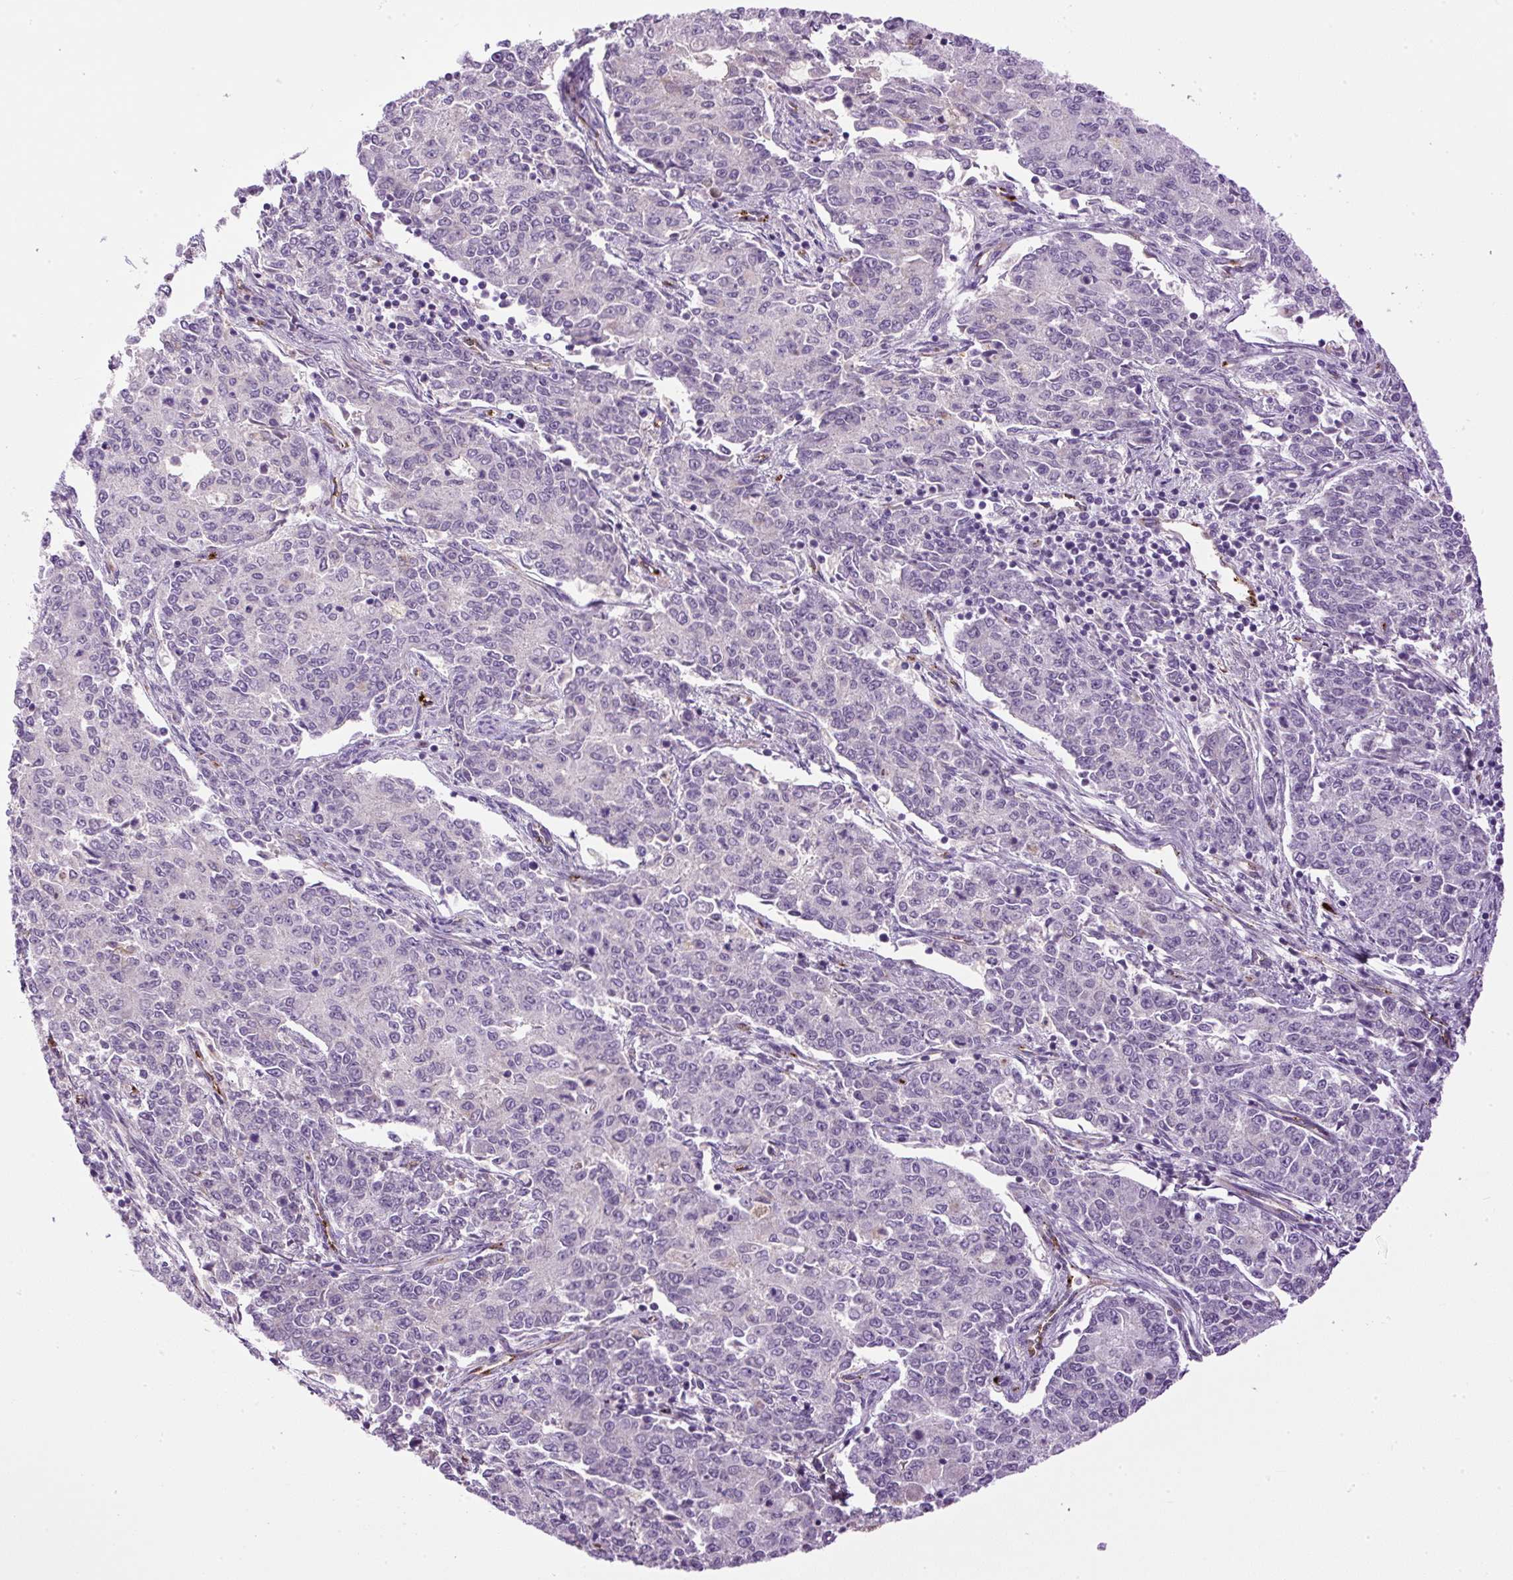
{"staining": {"intensity": "negative", "quantity": "none", "location": "none"}, "tissue": "endometrial cancer", "cell_type": "Tumor cells", "image_type": "cancer", "snomed": [{"axis": "morphology", "description": "Adenocarcinoma, NOS"}, {"axis": "topography", "description": "Endometrium"}], "caption": "Human endometrial adenocarcinoma stained for a protein using IHC shows no expression in tumor cells.", "gene": "LEFTY2", "patient": {"sex": "female", "age": 50}}